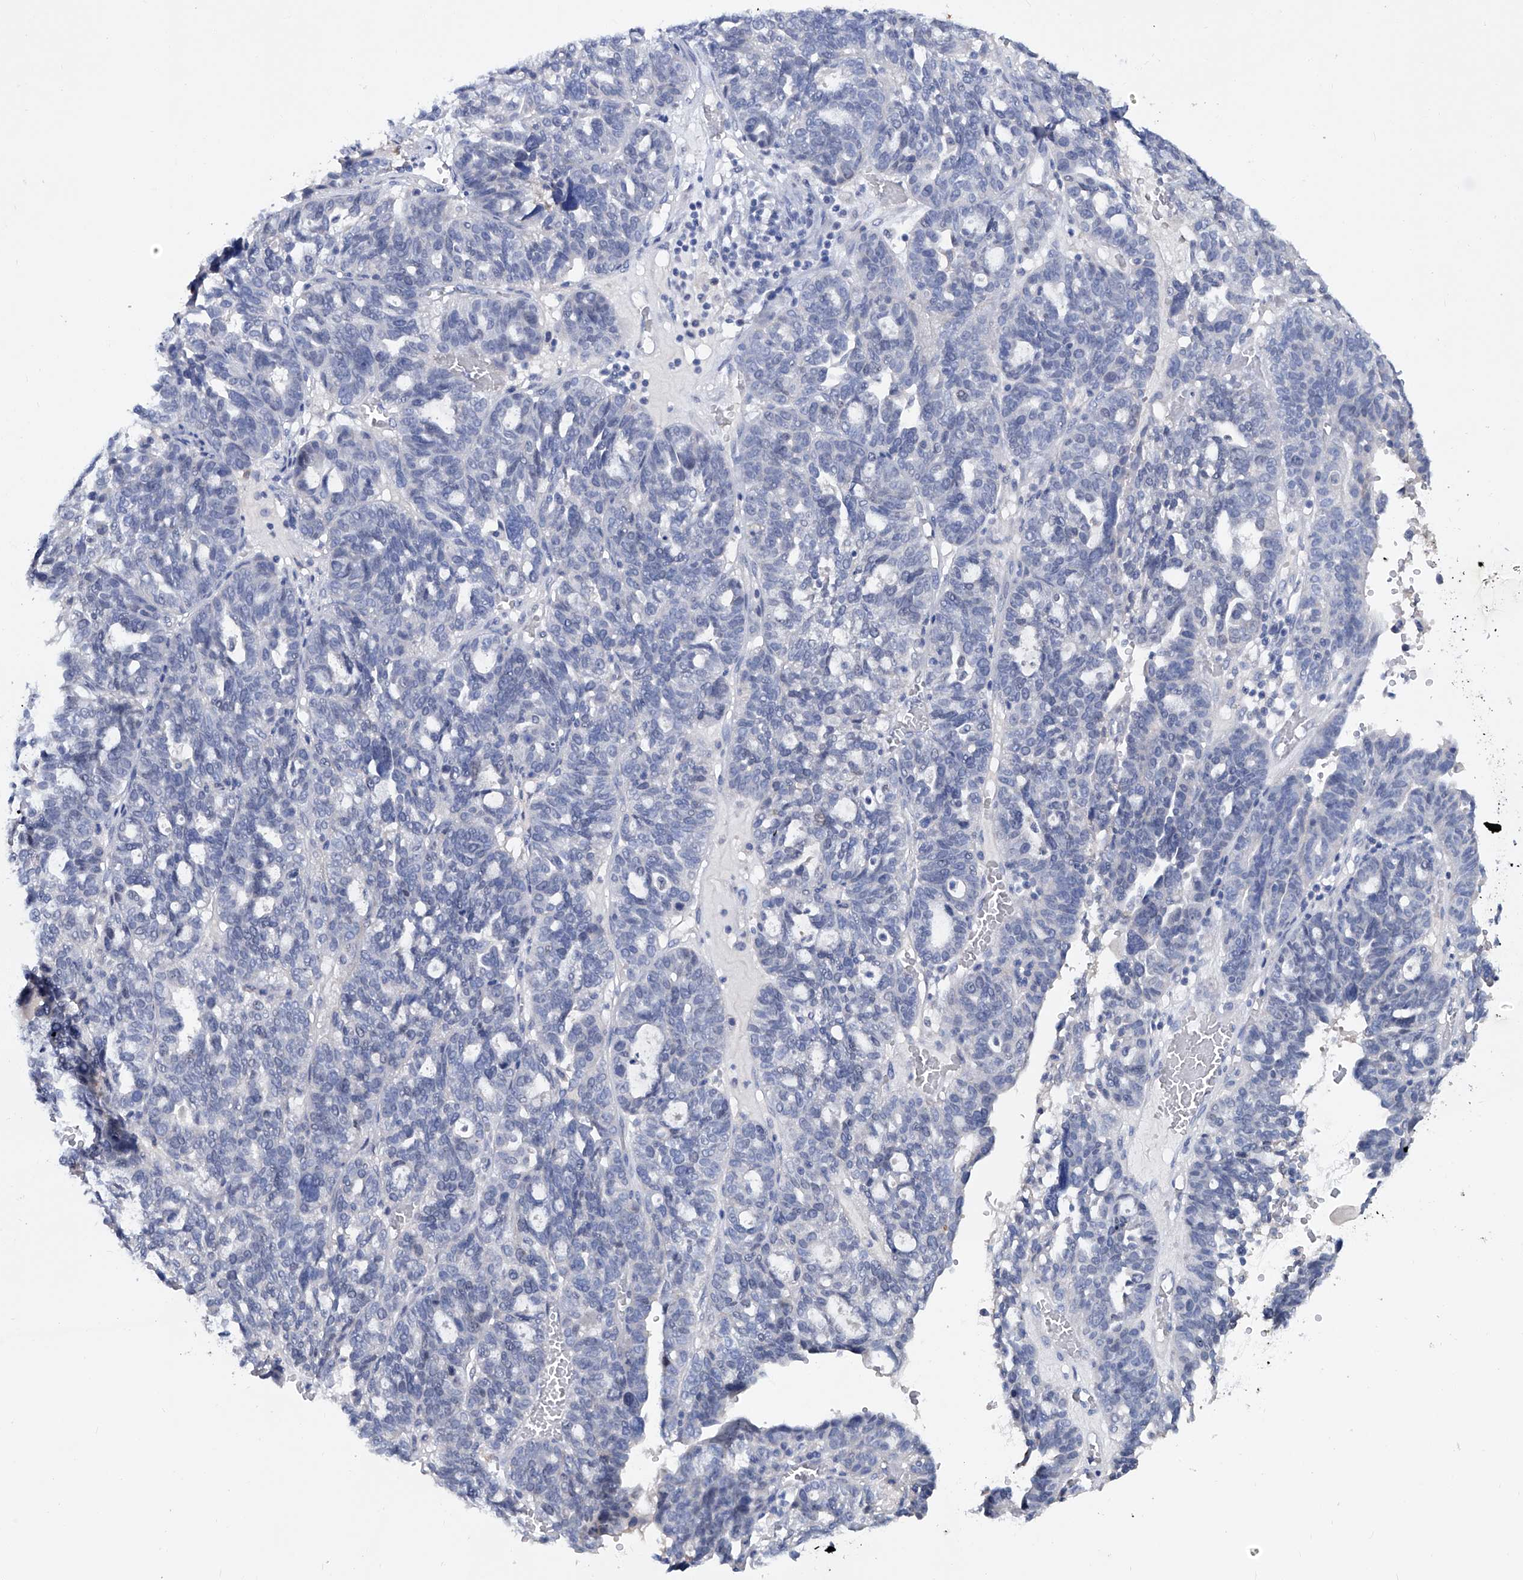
{"staining": {"intensity": "negative", "quantity": "none", "location": "none"}, "tissue": "ovarian cancer", "cell_type": "Tumor cells", "image_type": "cancer", "snomed": [{"axis": "morphology", "description": "Cystadenocarcinoma, serous, NOS"}, {"axis": "topography", "description": "Ovary"}], "caption": "This is an immunohistochemistry histopathology image of ovarian cancer. There is no expression in tumor cells.", "gene": "KLHL17", "patient": {"sex": "female", "age": 59}}